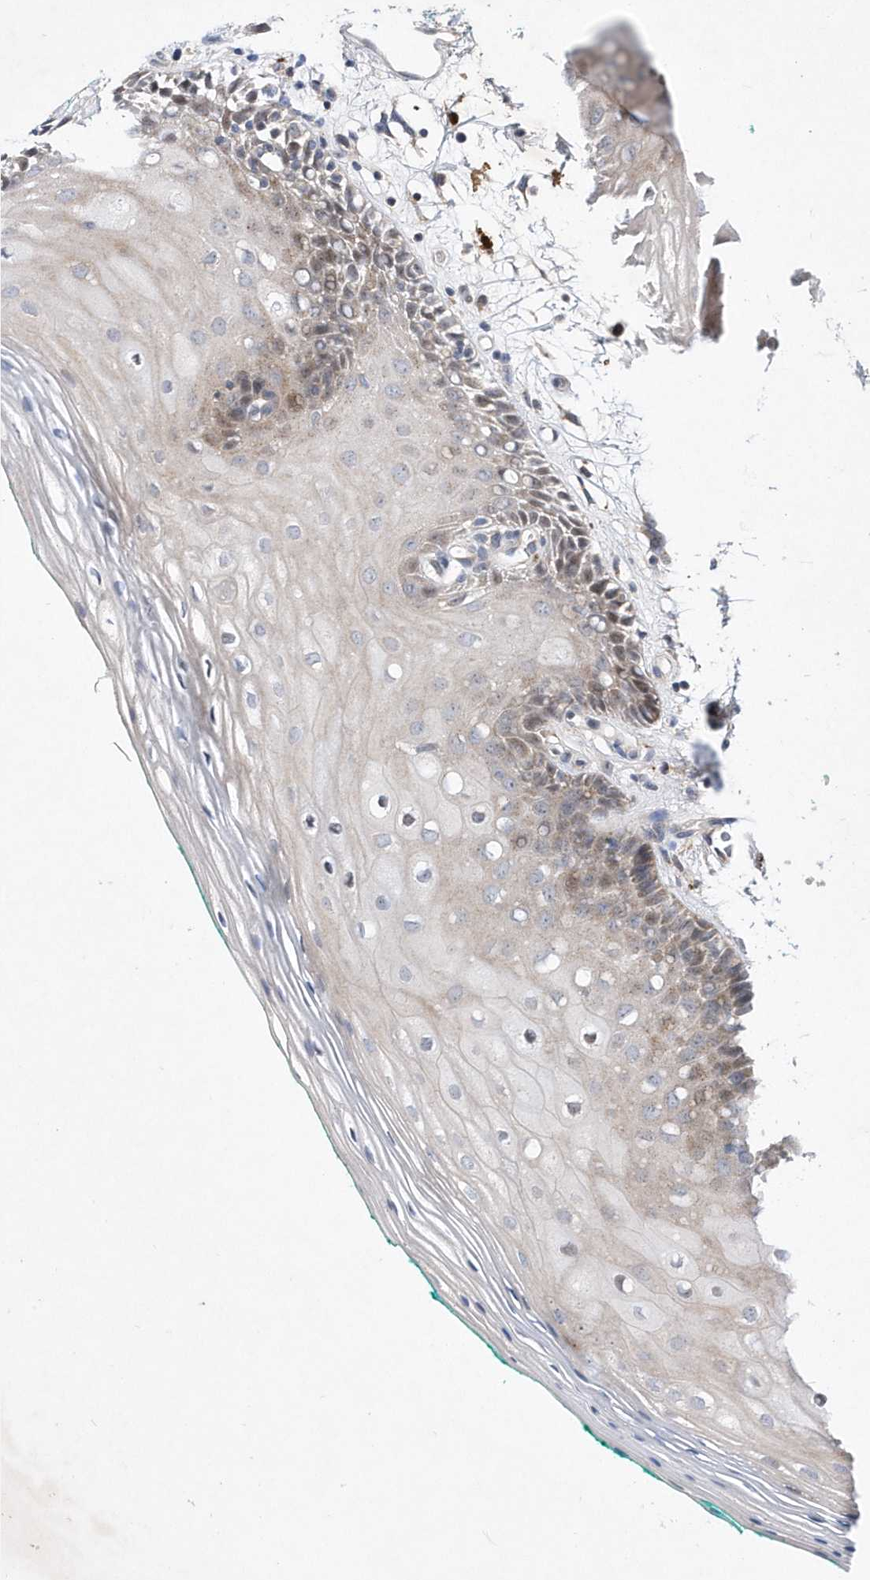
{"staining": {"intensity": "weak", "quantity": "<25%", "location": "cytoplasmic/membranous"}, "tissue": "oral mucosa", "cell_type": "Squamous epithelial cells", "image_type": "normal", "snomed": [{"axis": "morphology", "description": "Normal tissue, NOS"}, {"axis": "topography", "description": "Skeletal muscle"}, {"axis": "topography", "description": "Oral tissue"}, {"axis": "topography", "description": "Peripheral nerve tissue"}], "caption": "IHC photomicrograph of unremarkable oral mucosa: human oral mucosa stained with DAB demonstrates no significant protein positivity in squamous epithelial cells. Nuclei are stained in blue.", "gene": "LONRF2", "patient": {"sex": "female", "age": 84}}